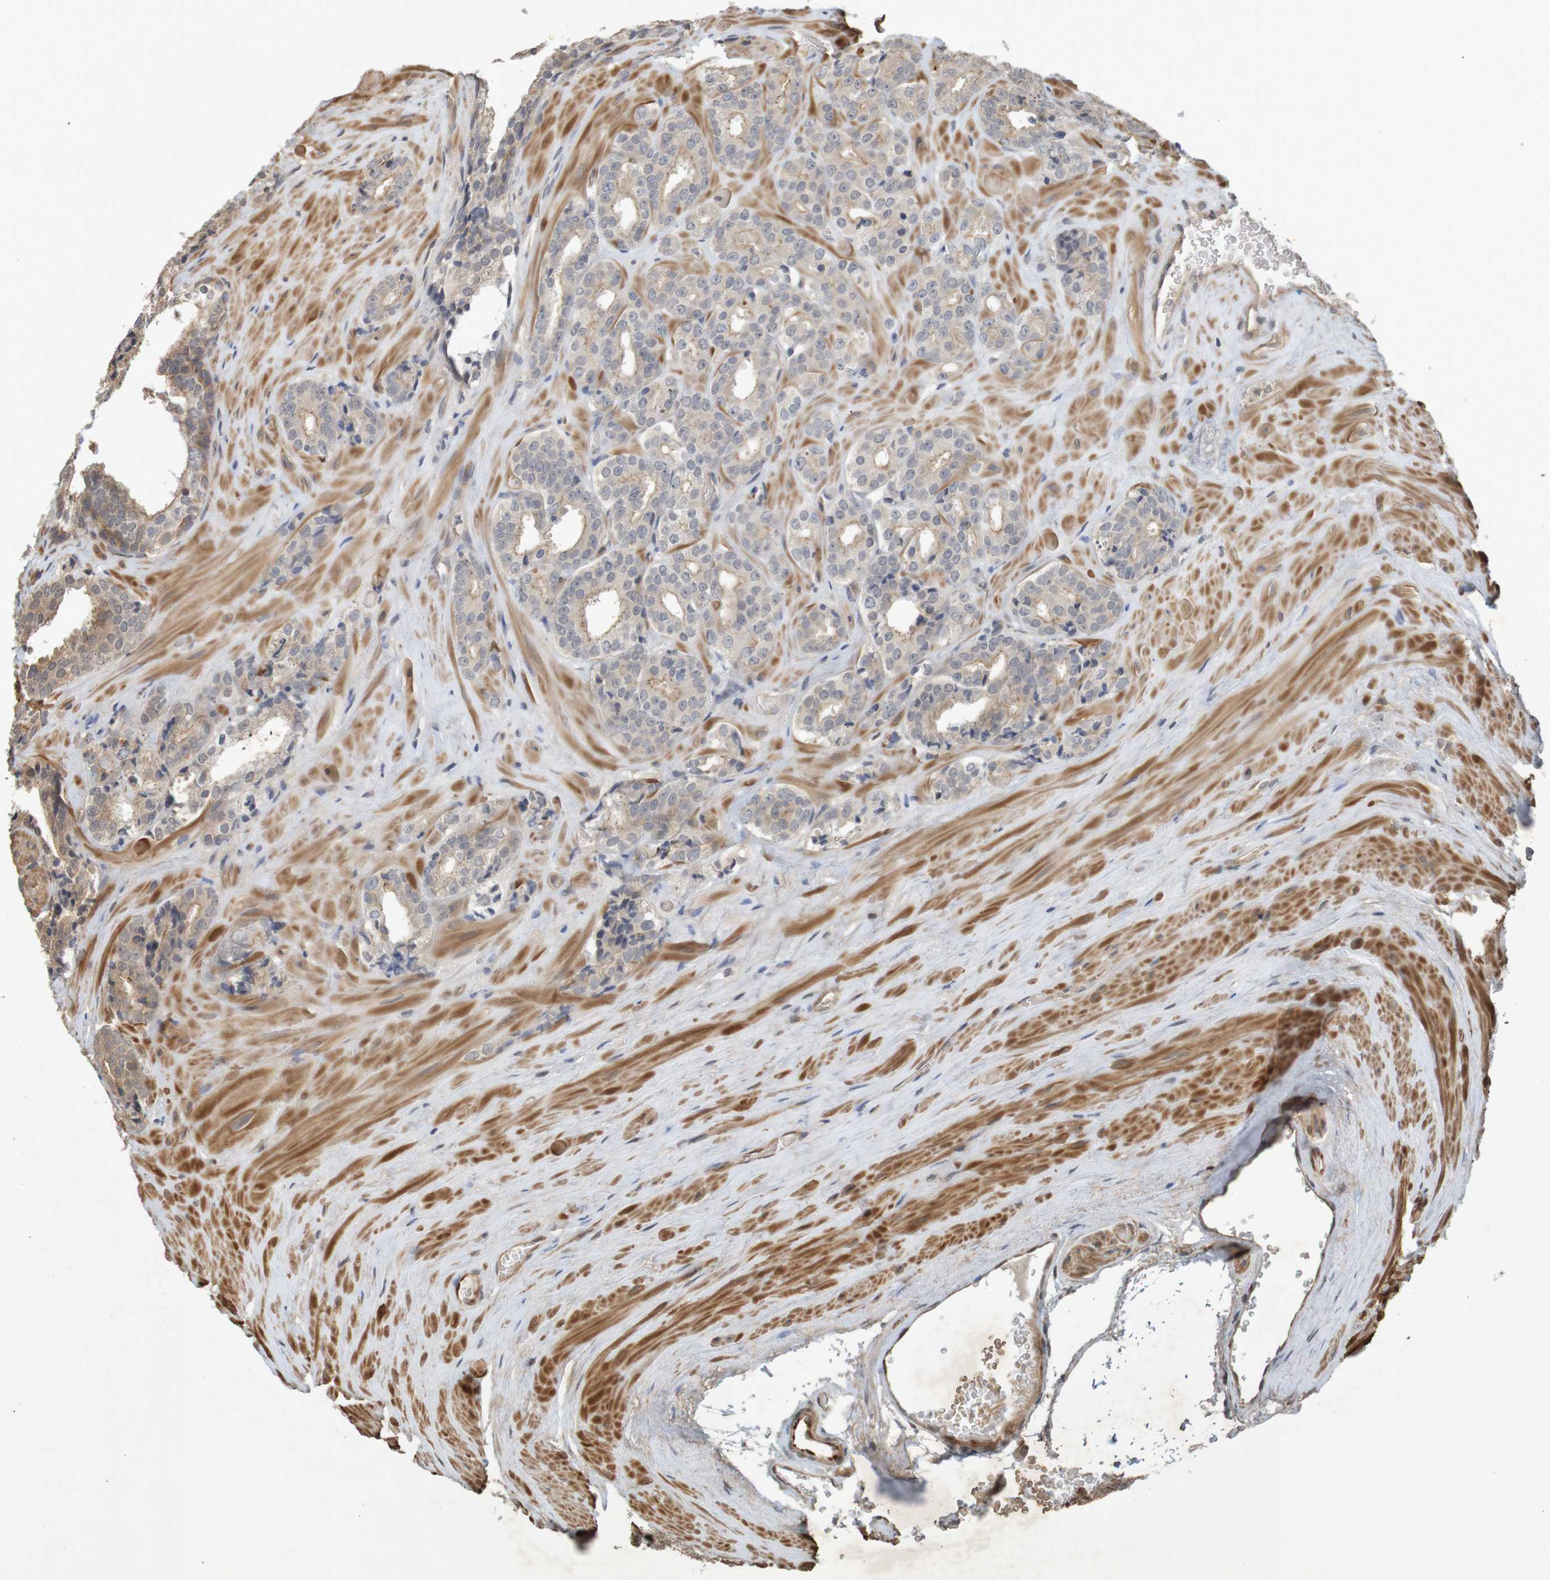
{"staining": {"intensity": "moderate", "quantity": "25%-75%", "location": "cytoplasmic/membranous"}, "tissue": "prostate cancer", "cell_type": "Tumor cells", "image_type": "cancer", "snomed": [{"axis": "morphology", "description": "Adenocarcinoma, High grade"}, {"axis": "topography", "description": "Prostate"}], "caption": "DAB immunohistochemical staining of human adenocarcinoma (high-grade) (prostate) reveals moderate cytoplasmic/membranous protein expression in approximately 25%-75% of tumor cells. (Stains: DAB (3,3'-diaminobenzidine) in brown, nuclei in blue, Microscopy: brightfield microscopy at high magnification).", "gene": "ARHGEF11", "patient": {"sex": "male", "age": 60}}